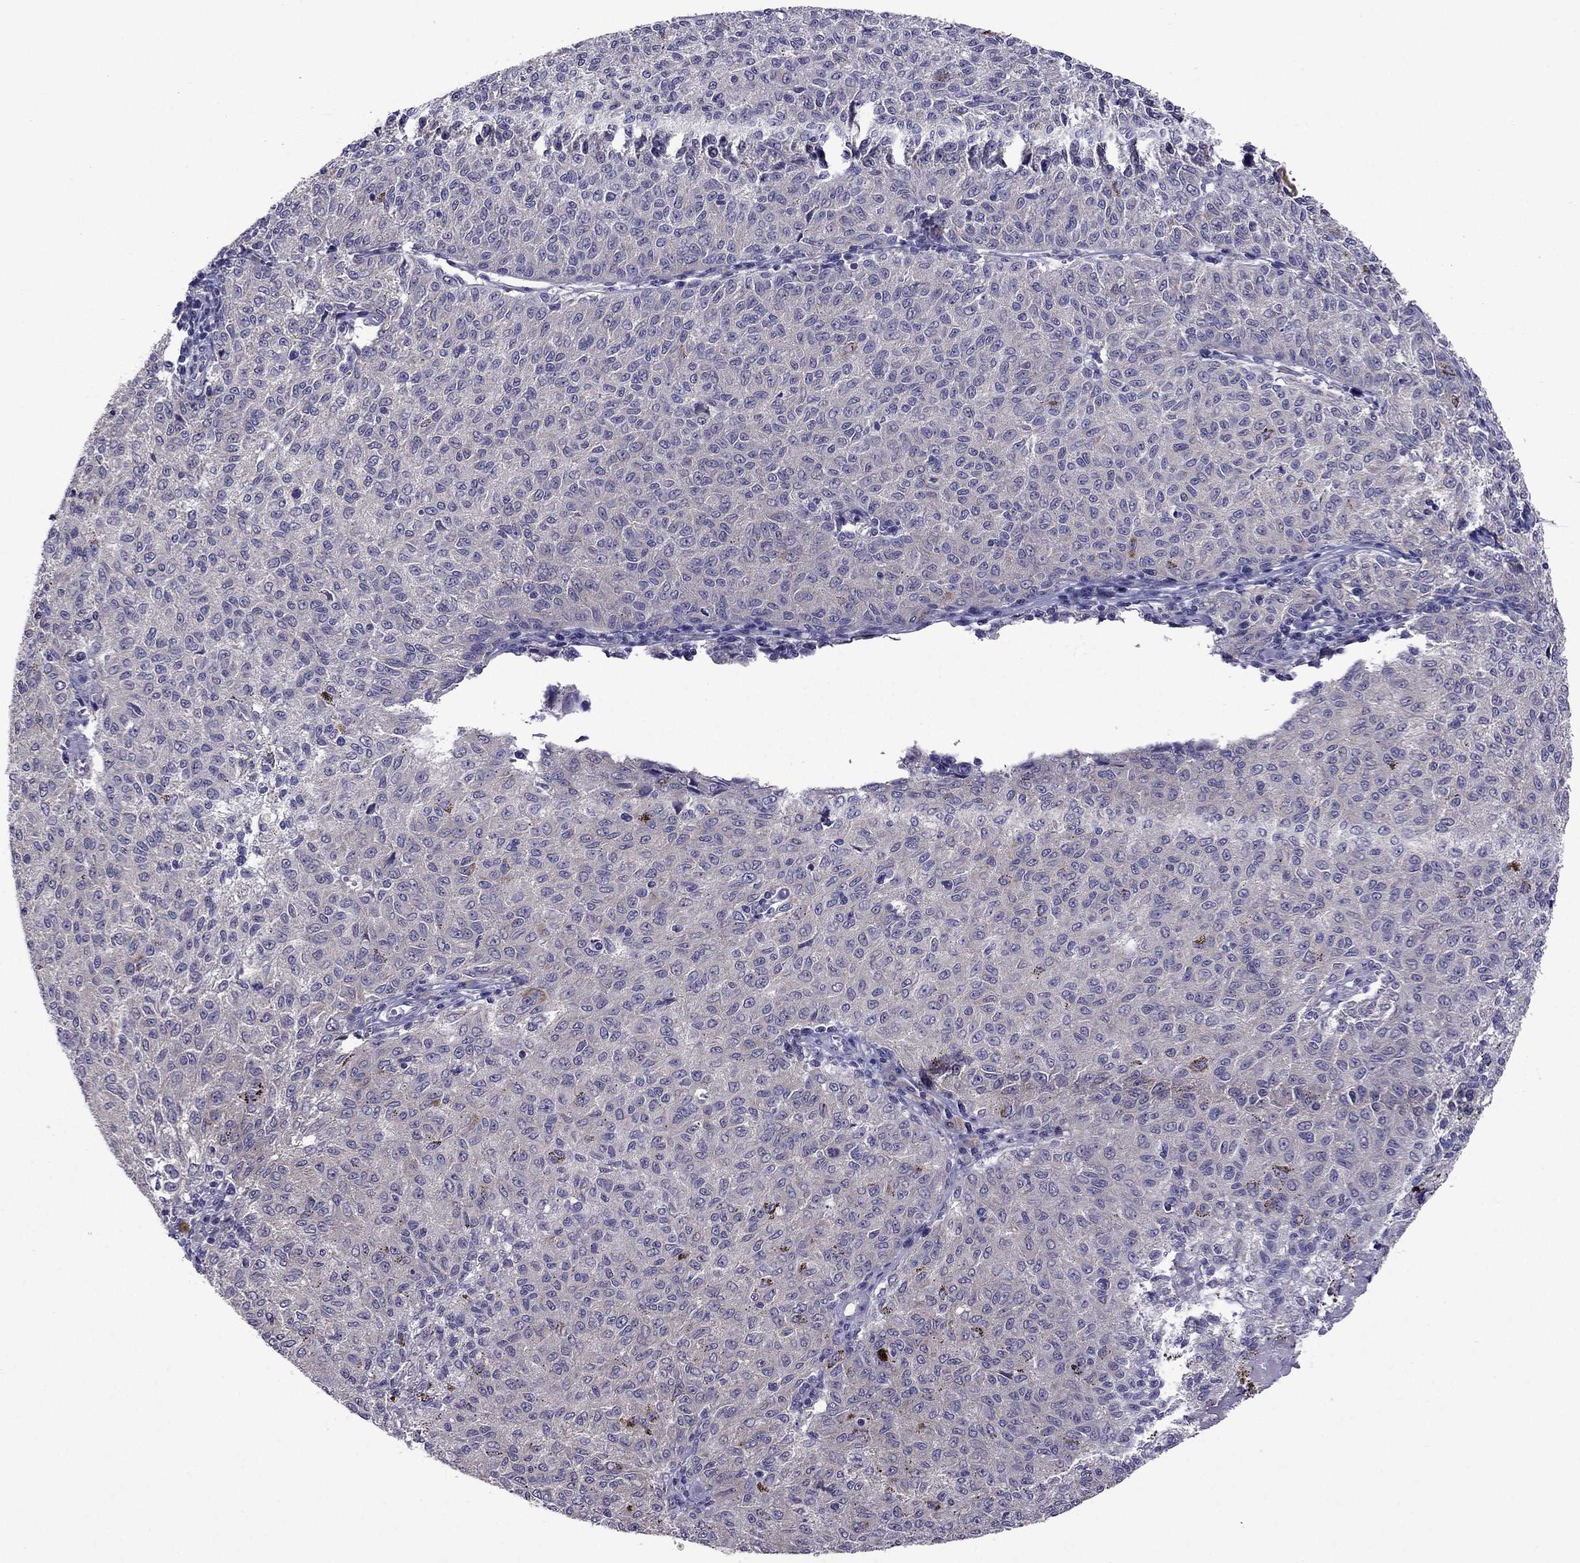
{"staining": {"intensity": "negative", "quantity": "none", "location": "none"}, "tissue": "melanoma", "cell_type": "Tumor cells", "image_type": "cancer", "snomed": [{"axis": "morphology", "description": "Malignant melanoma, NOS"}, {"axis": "topography", "description": "Skin"}], "caption": "DAB (3,3'-diaminobenzidine) immunohistochemical staining of human melanoma demonstrates no significant staining in tumor cells.", "gene": "CDK5", "patient": {"sex": "female", "age": 72}}